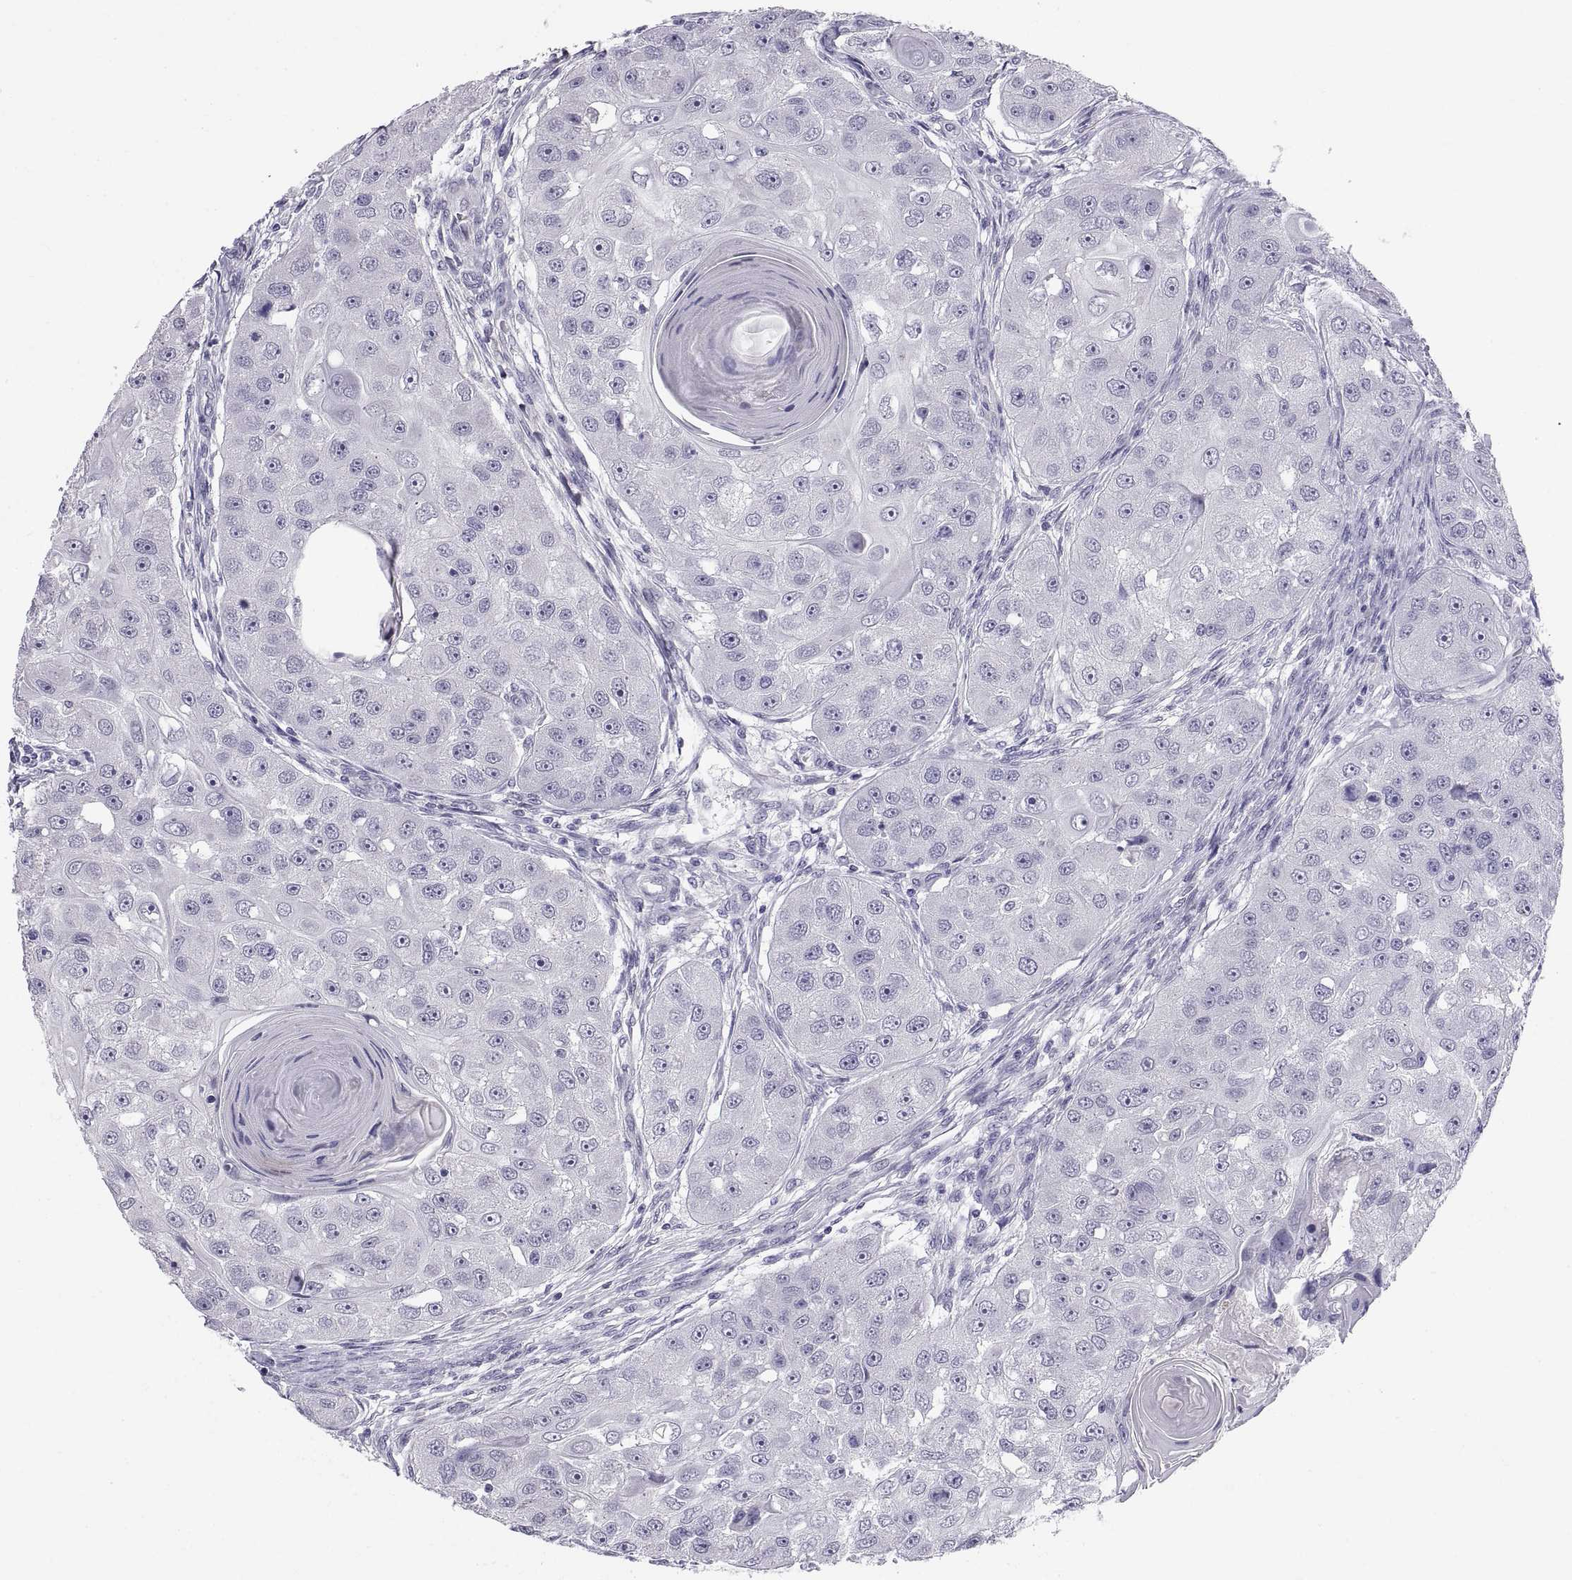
{"staining": {"intensity": "negative", "quantity": "none", "location": "none"}, "tissue": "head and neck cancer", "cell_type": "Tumor cells", "image_type": "cancer", "snomed": [{"axis": "morphology", "description": "Squamous cell carcinoma, NOS"}, {"axis": "topography", "description": "Head-Neck"}], "caption": "Tumor cells are negative for protein expression in human head and neck squamous cell carcinoma. (Brightfield microscopy of DAB (3,3'-diaminobenzidine) IHC at high magnification).", "gene": "TEX13A", "patient": {"sex": "male", "age": 51}}